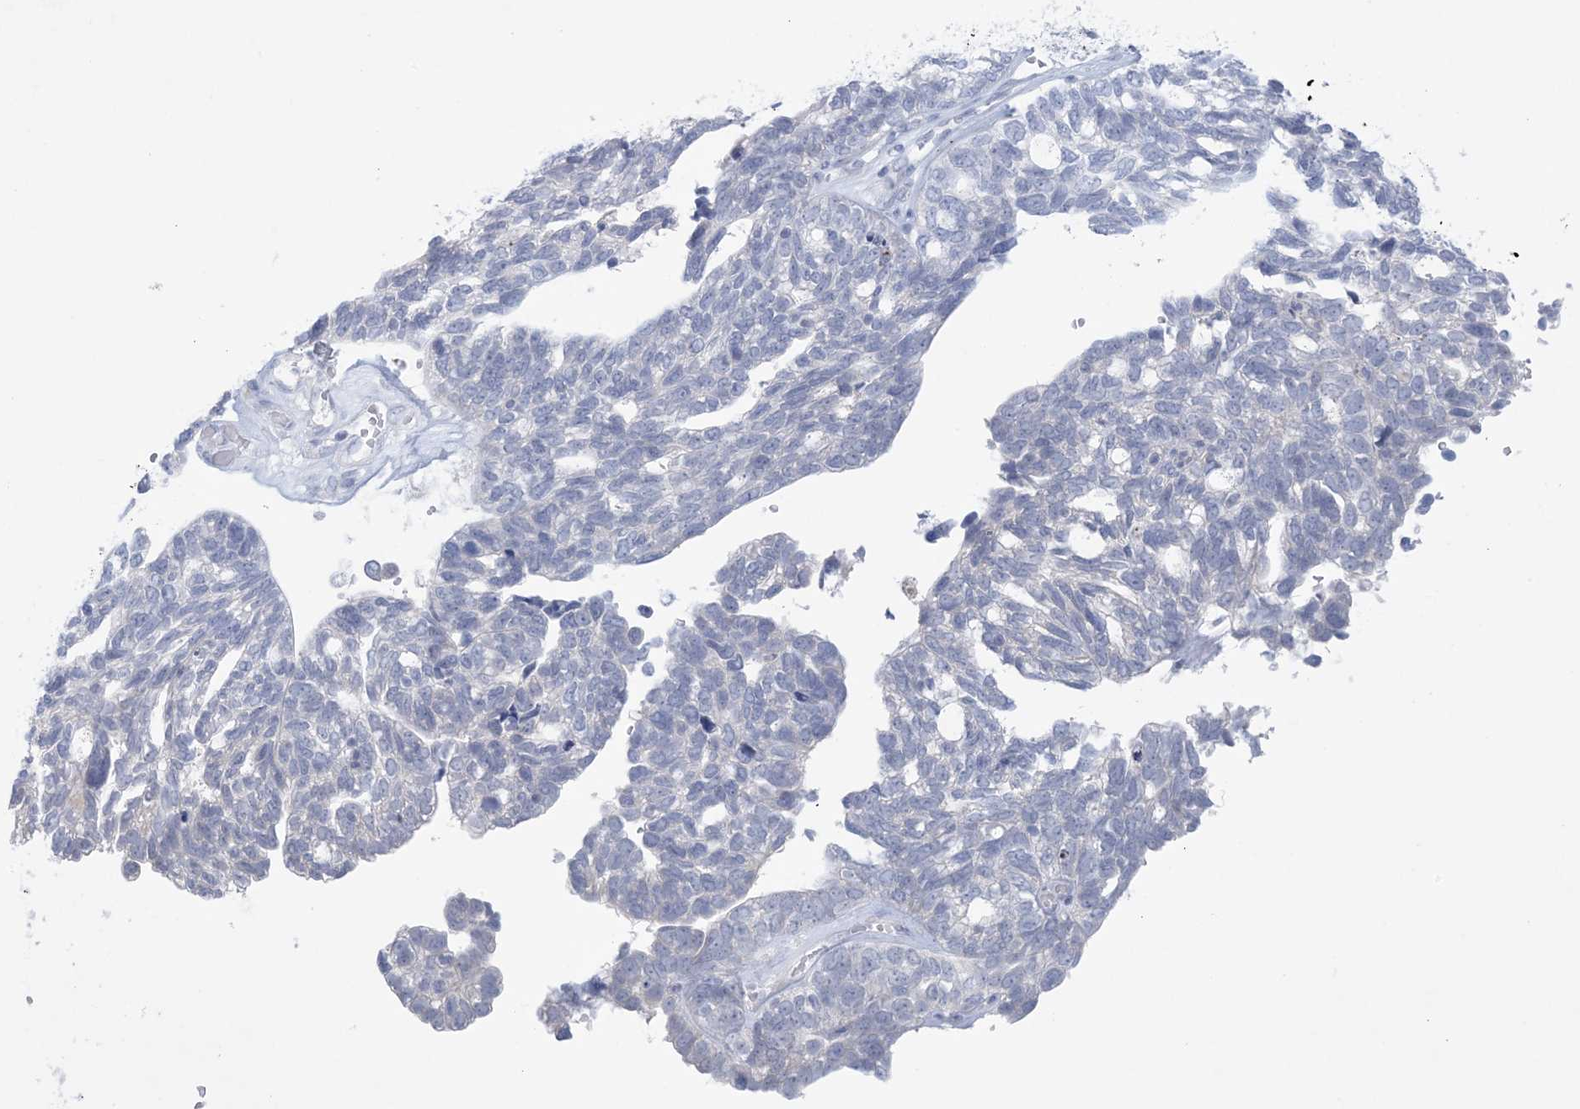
{"staining": {"intensity": "negative", "quantity": "none", "location": "none"}, "tissue": "ovarian cancer", "cell_type": "Tumor cells", "image_type": "cancer", "snomed": [{"axis": "morphology", "description": "Cystadenocarcinoma, serous, NOS"}, {"axis": "topography", "description": "Ovary"}], "caption": "The immunohistochemistry micrograph has no significant positivity in tumor cells of ovarian cancer tissue.", "gene": "GABRG1", "patient": {"sex": "female", "age": 79}}